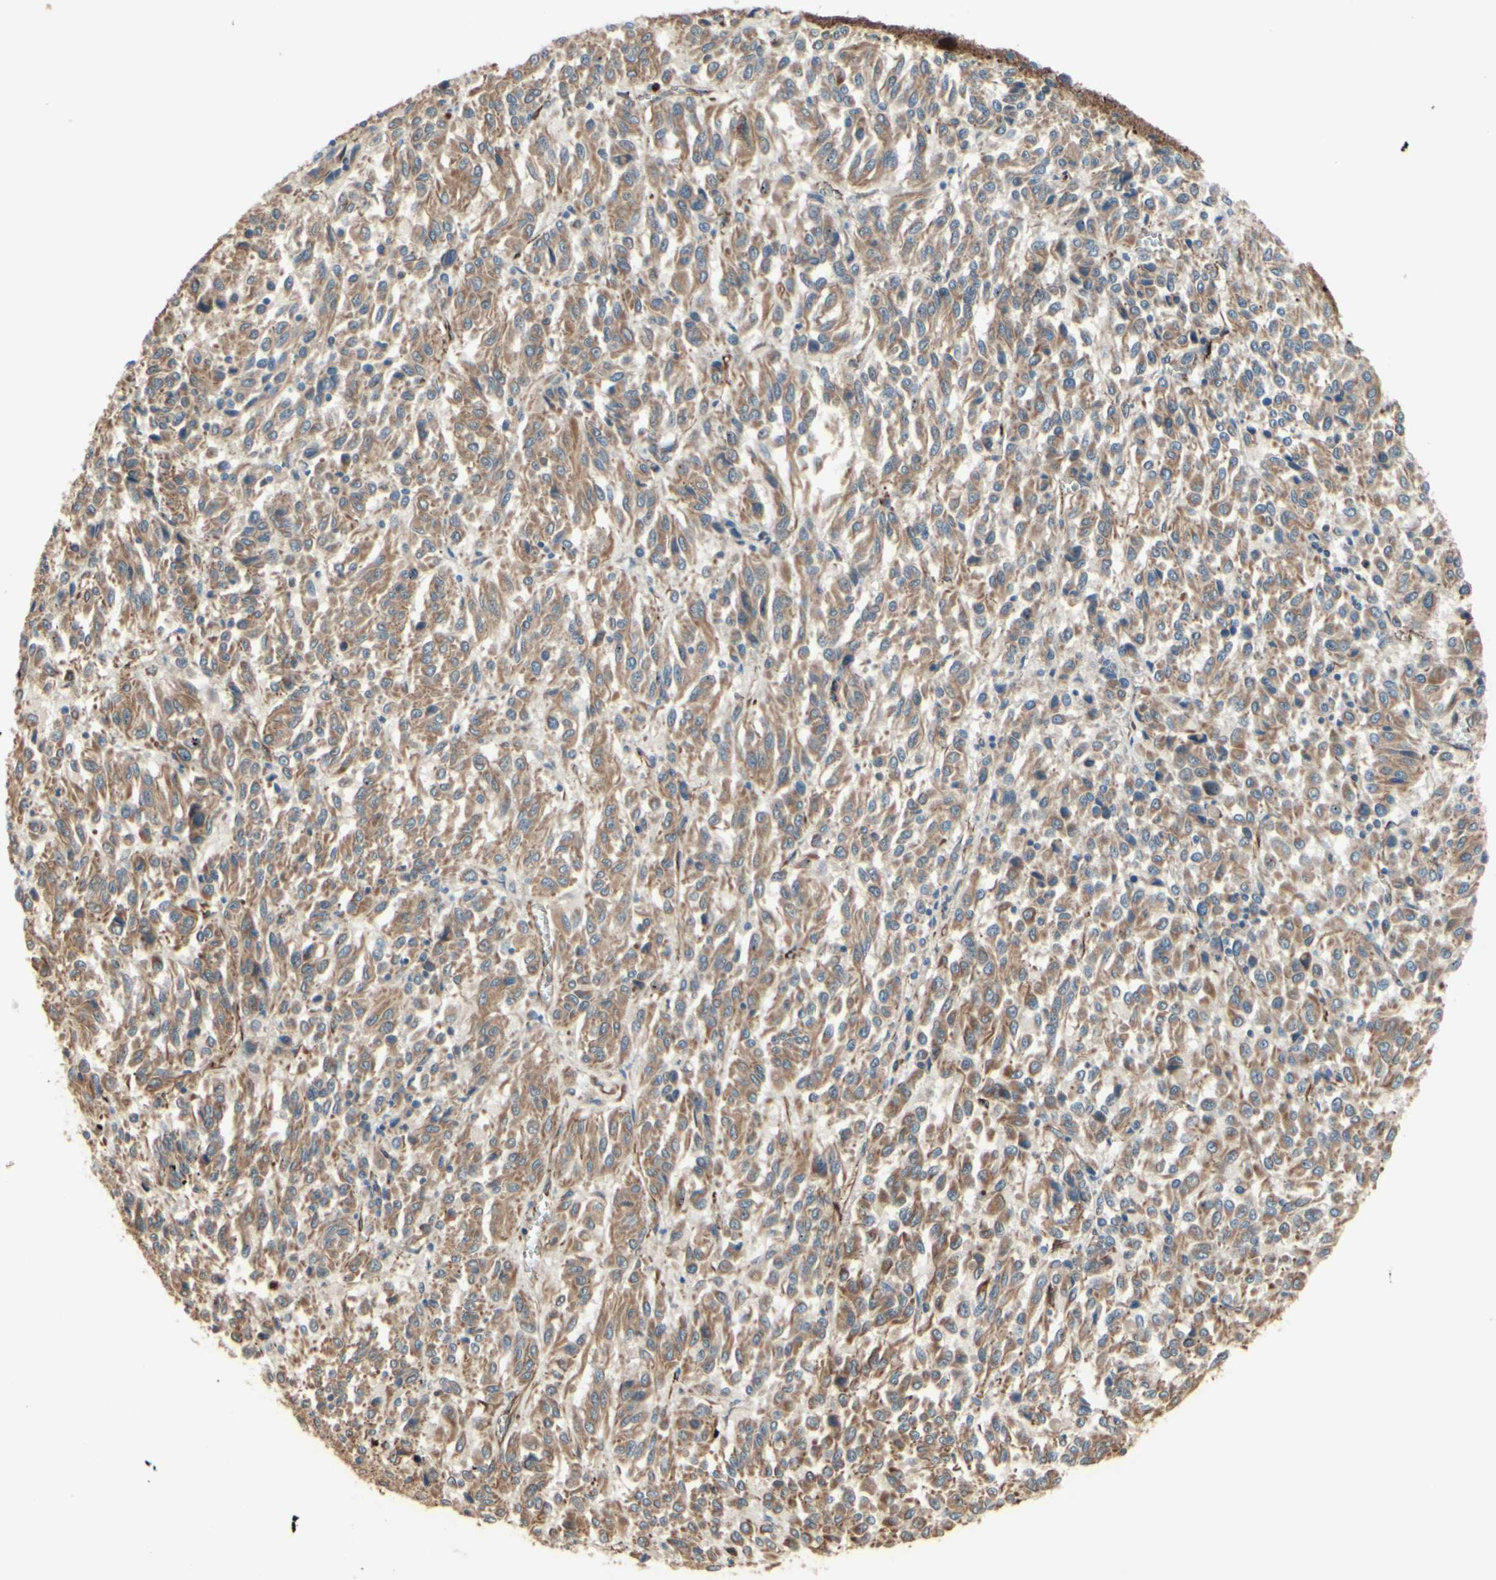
{"staining": {"intensity": "weak", "quantity": ">75%", "location": "cytoplasmic/membranous"}, "tissue": "melanoma", "cell_type": "Tumor cells", "image_type": "cancer", "snomed": [{"axis": "morphology", "description": "Malignant melanoma, Metastatic site"}, {"axis": "topography", "description": "Lung"}], "caption": "Brown immunohistochemical staining in human malignant melanoma (metastatic site) exhibits weak cytoplasmic/membranous positivity in approximately >75% of tumor cells. (brown staining indicates protein expression, while blue staining denotes nuclei).", "gene": "TRAF2", "patient": {"sex": "male", "age": 64}}